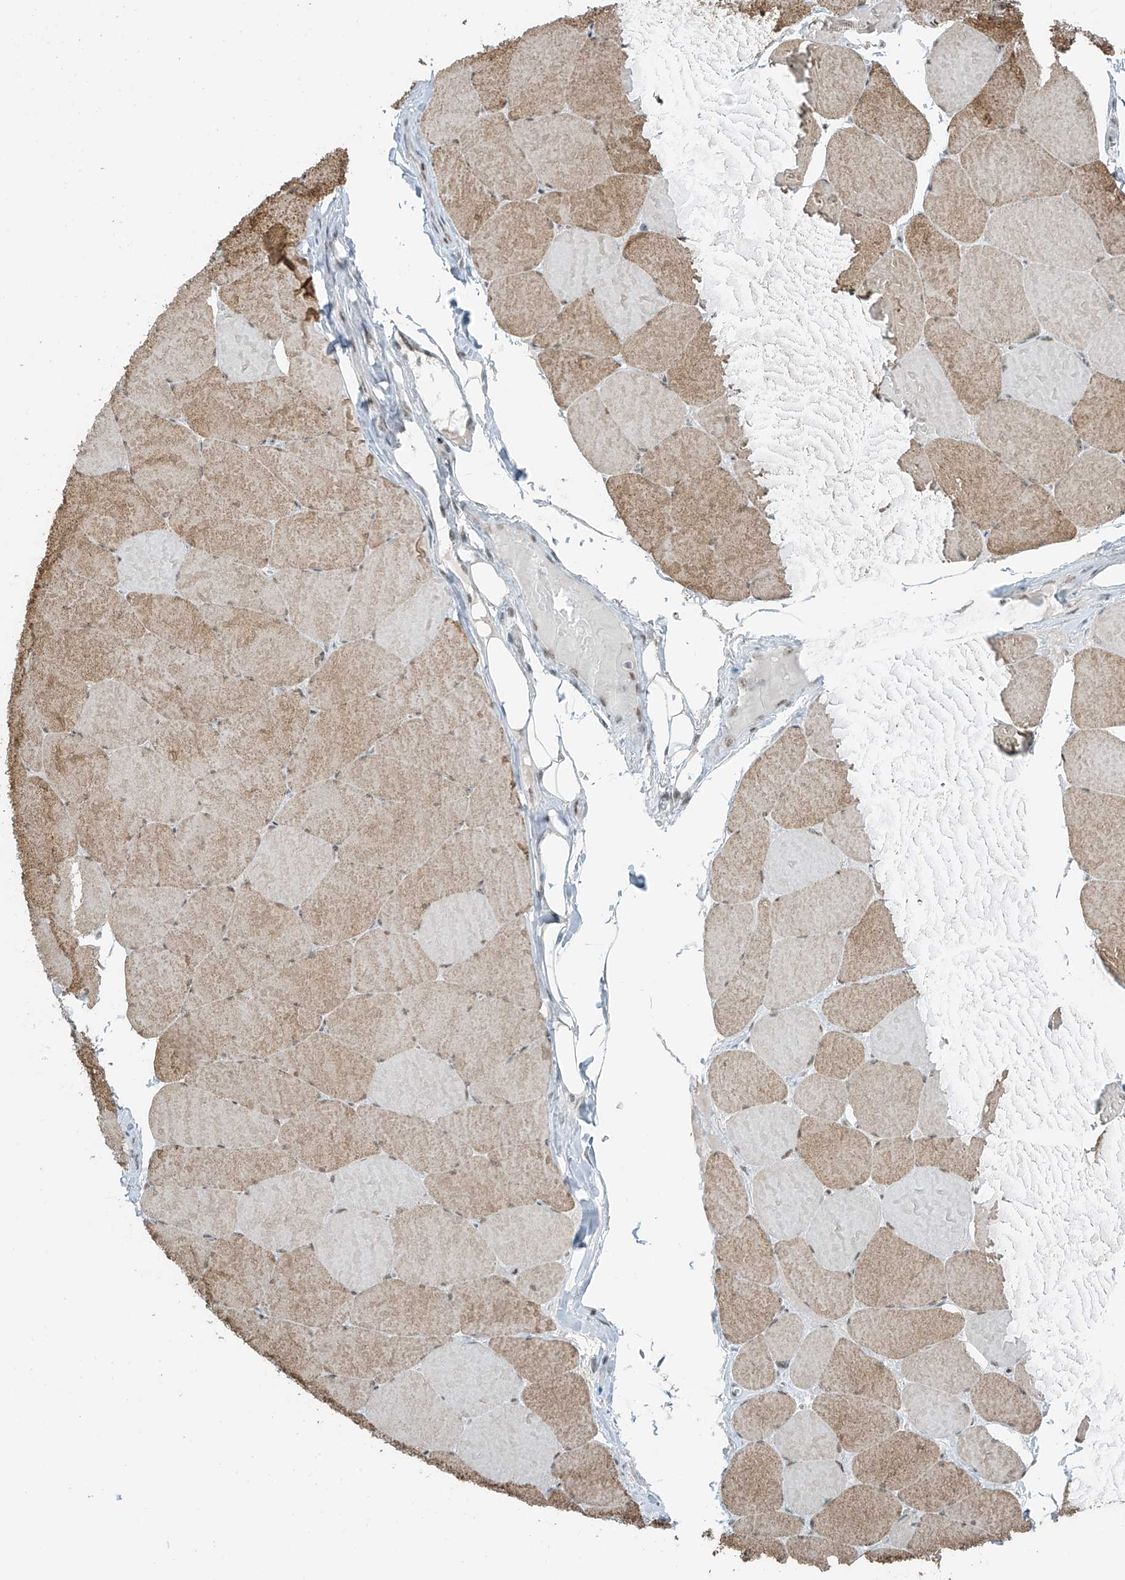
{"staining": {"intensity": "moderate", "quantity": ">75%", "location": "cytoplasmic/membranous,nuclear"}, "tissue": "skeletal muscle", "cell_type": "Myocytes", "image_type": "normal", "snomed": [{"axis": "morphology", "description": "Normal tissue, NOS"}, {"axis": "topography", "description": "Skeletal muscle"}, {"axis": "topography", "description": "Head-Neck"}], "caption": "This is a micrograph of IHC staining of normal skeletal muscle, which shows moderate positivity in the cytoplasmic/membranous,nuclear of myocytes.", "gene": "WRNIP1", "patient": {"sex": "male", "age": 66}}